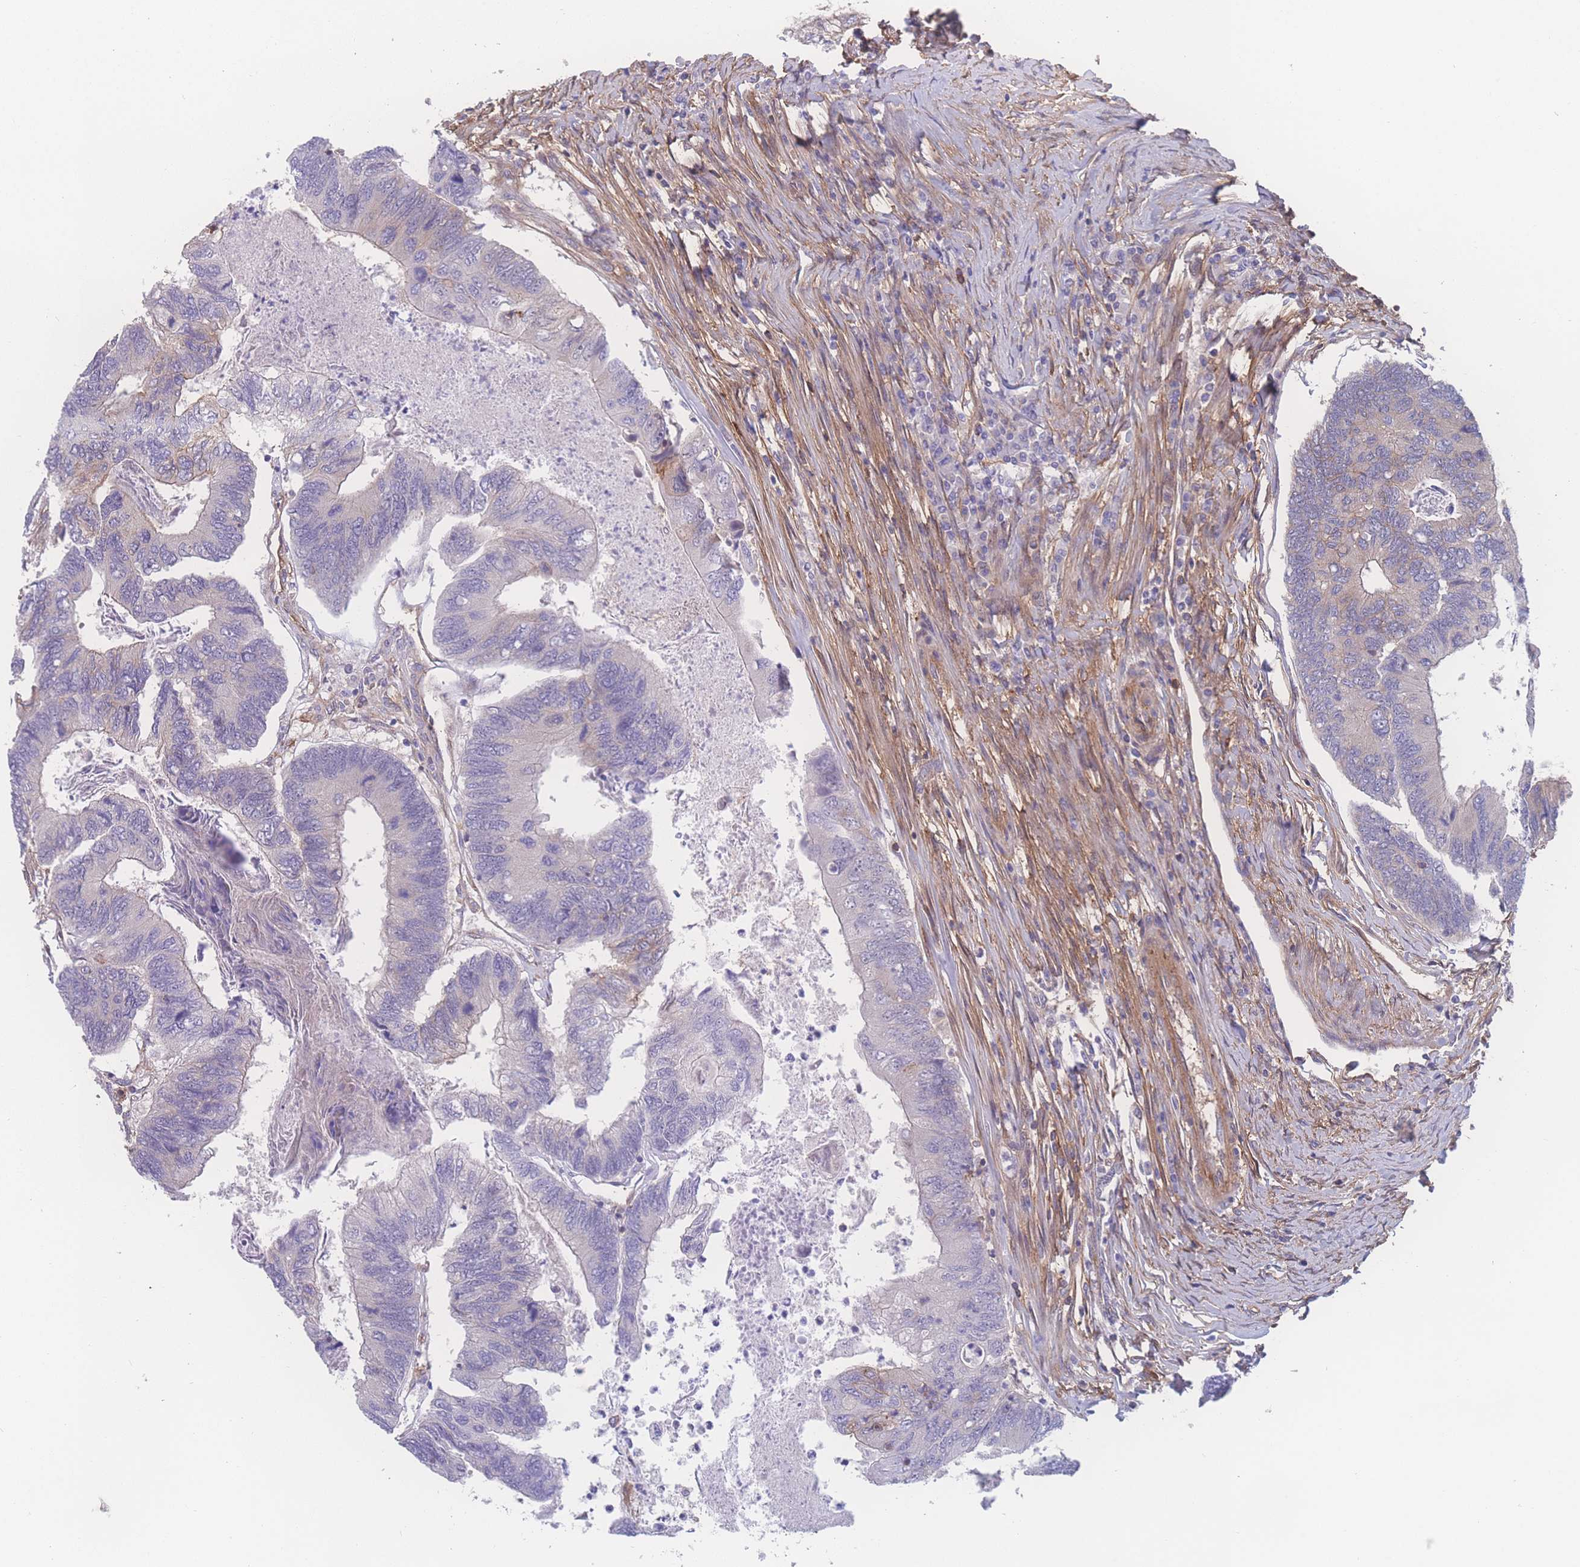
{"staining": {"intensity": "weak", "quantity": "<25%", "location": "cytoplasmic/membranous"}, "tissue": "colorectal cancer", "cell_type": "Tumor cells", "image_type": "cancer", "snomed": [{"axis": "morphology", "description": "Adenocarcinoma, NOS"}, {"axis": "topography", "description": "Colon"}], "caption": "This is a photomicrograph of immunohistochemistry staining of colorectal cancer (adenocarcinoma), which shows no expression in tumor cells. Nuclei are stained in blue.", "gene": "CFAP97", "patient": {"sex": "female", "age": 67}}